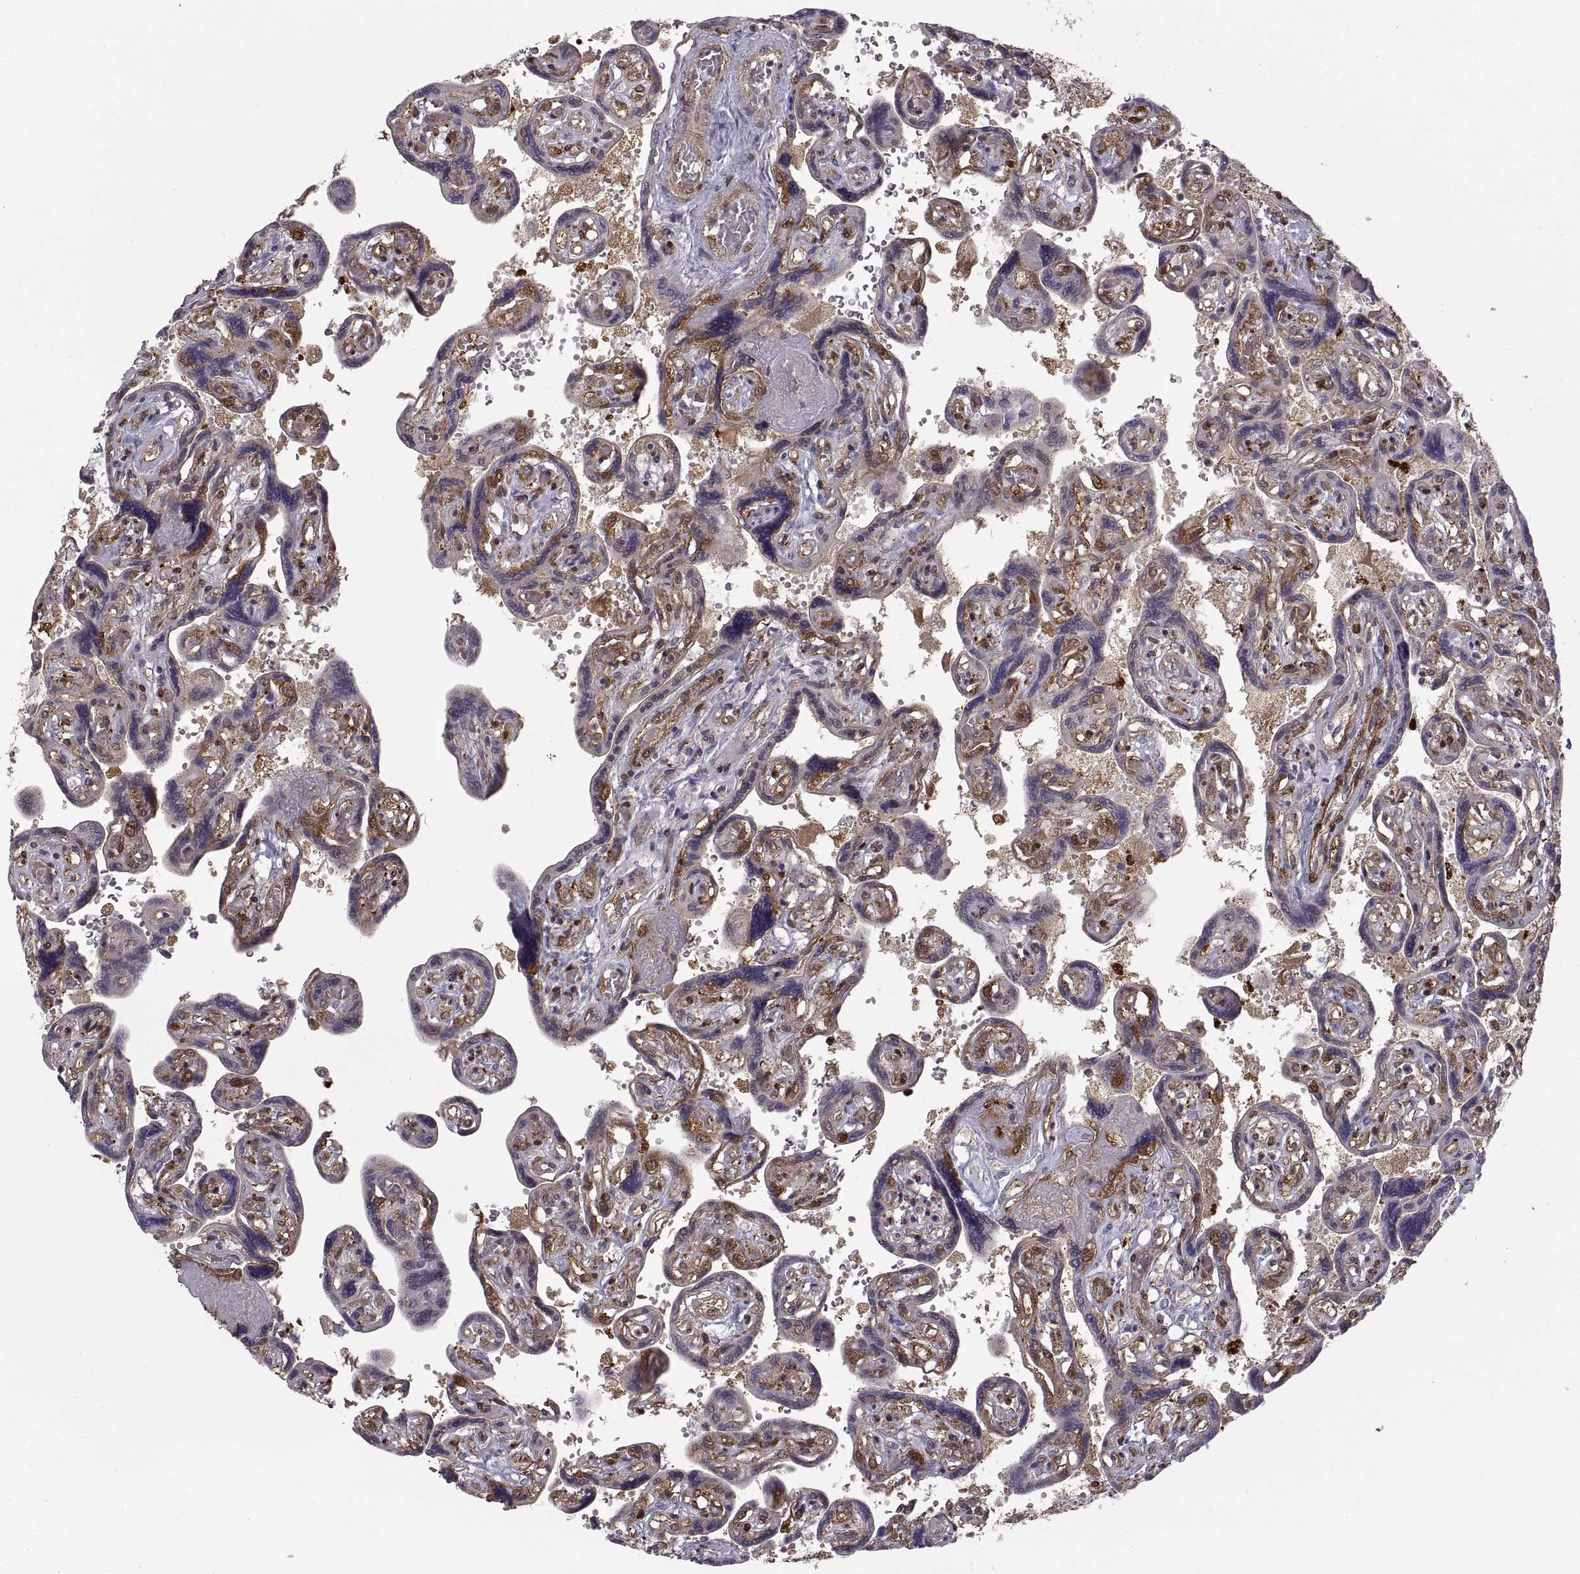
{"staining": {"intensity": "negative", "quantity": "none", "location": "none"}, "tissue": "placenta", "cell_type": "Decidual cells", "image_type": "normal", "snomed": [{"axis": "morphology", "description": "Normal tissue, NOS"}, {"axis": "topography", "description": "Placenta"}], "caption": "The immunohistochemistry image has no significant positivity in decidual cells of placenta. (DAB (3,3'-diaminobenzidine) immunohistochemistry visualized using brightfield microscopy, high magnification).", "gene": "EZR", "patient": {"sex": "female", "age": 32}}